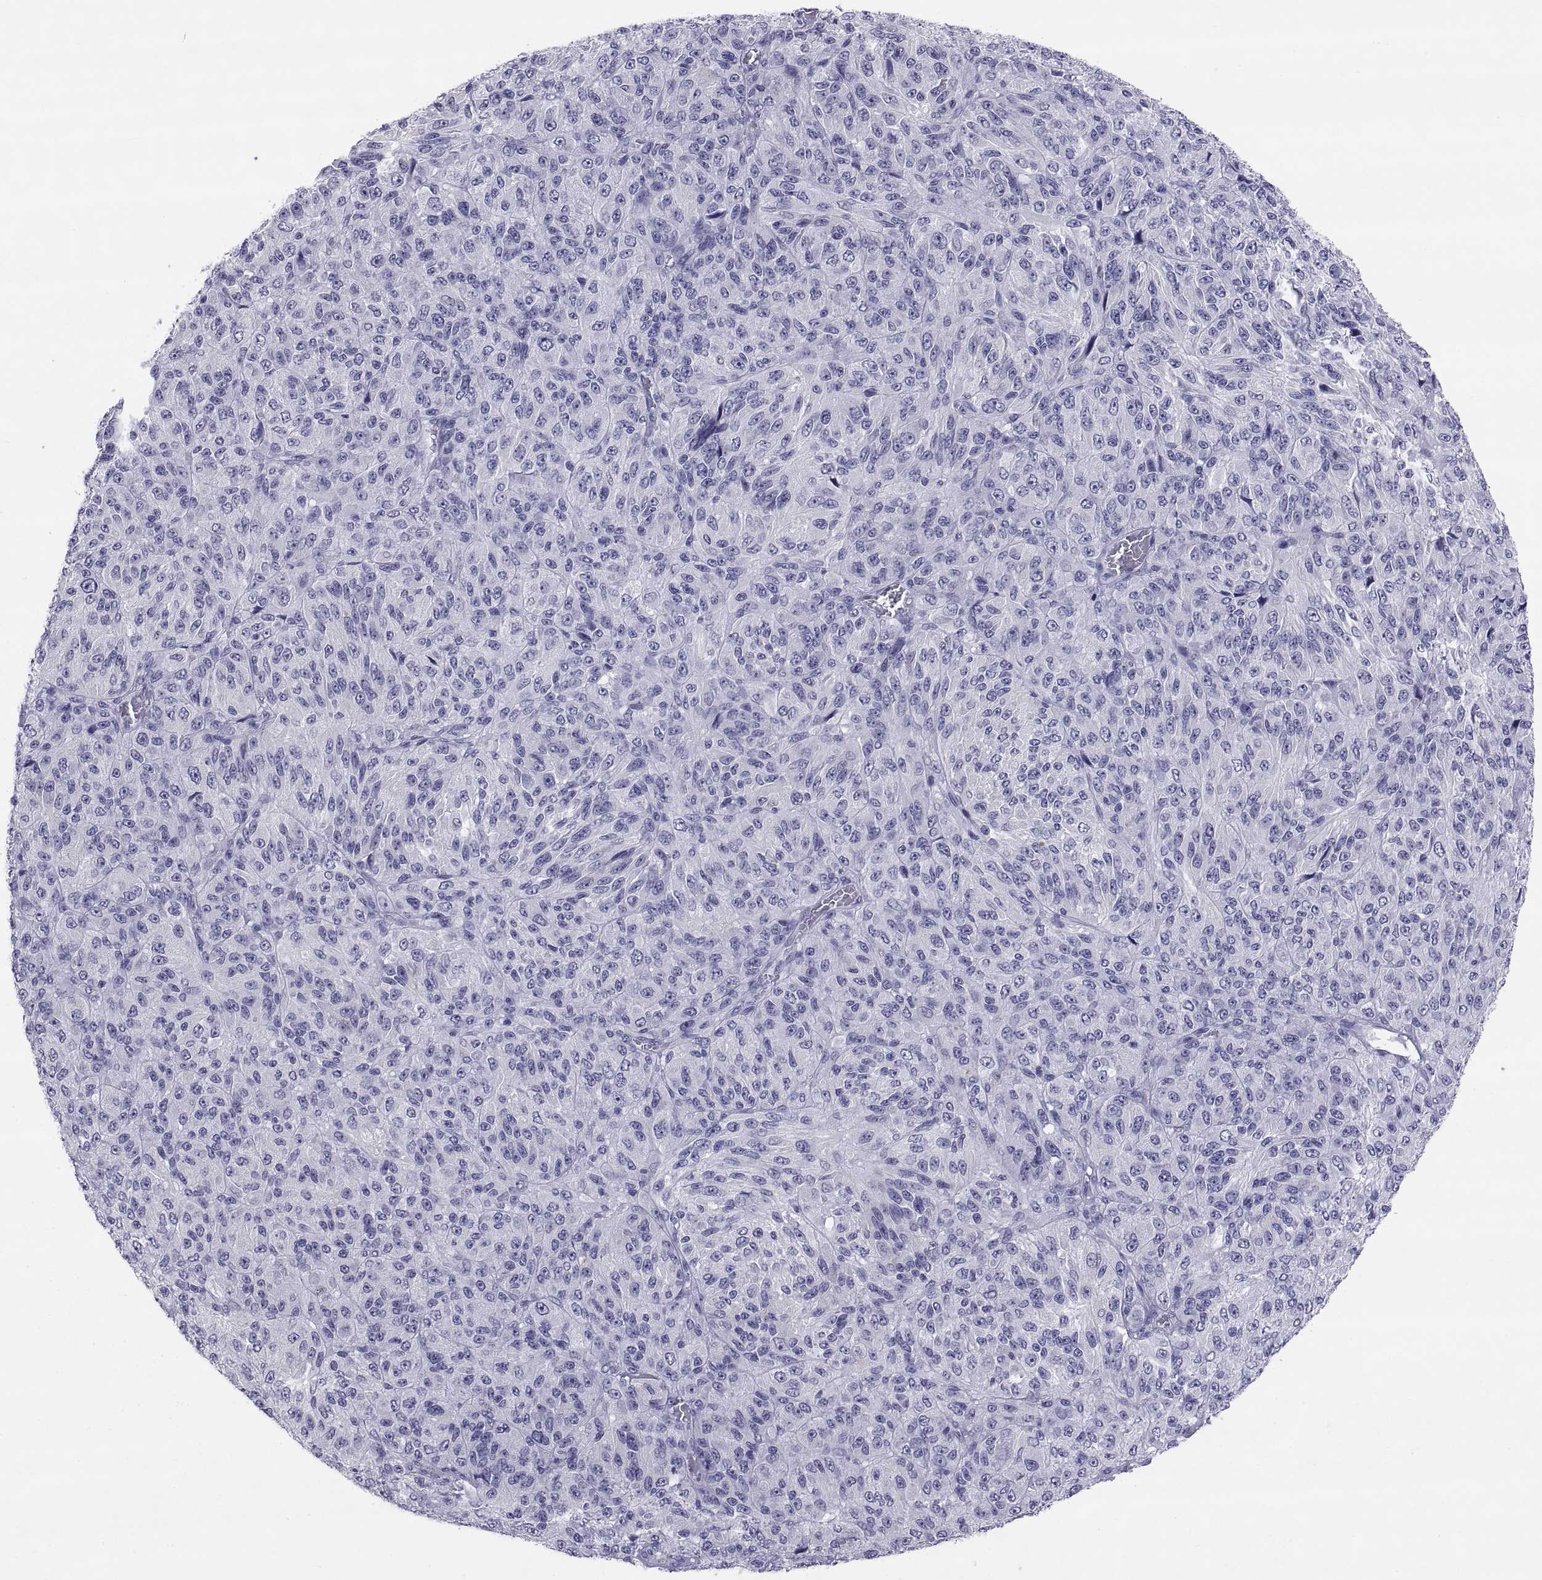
{"staining": {"intensity": "negative", "quantity": "none", "location": "none"}, "tissue": "melanoma", "cell_type": "Tumor cells", "image_type": "cancer", "snomed": [{"axis": "morphology", "description": "Malignant melanoma, Metastatic site"}, {"axis": "topography", "description": "Brain"}], "caption": "A high-resolution micrograph shows immunohistochemistry (IHC) staining of malignant melanoma (metastatic site), which displays no significant staining in tumor cells. (Stains: DAB (3,3'-diaminobenzidine) IHC with hematoxylin counter stain, Microscopy: brightfield microscopy at high magnification).", "gene": "TEX13A", "patient": {"sex": "female", "age": 56}}